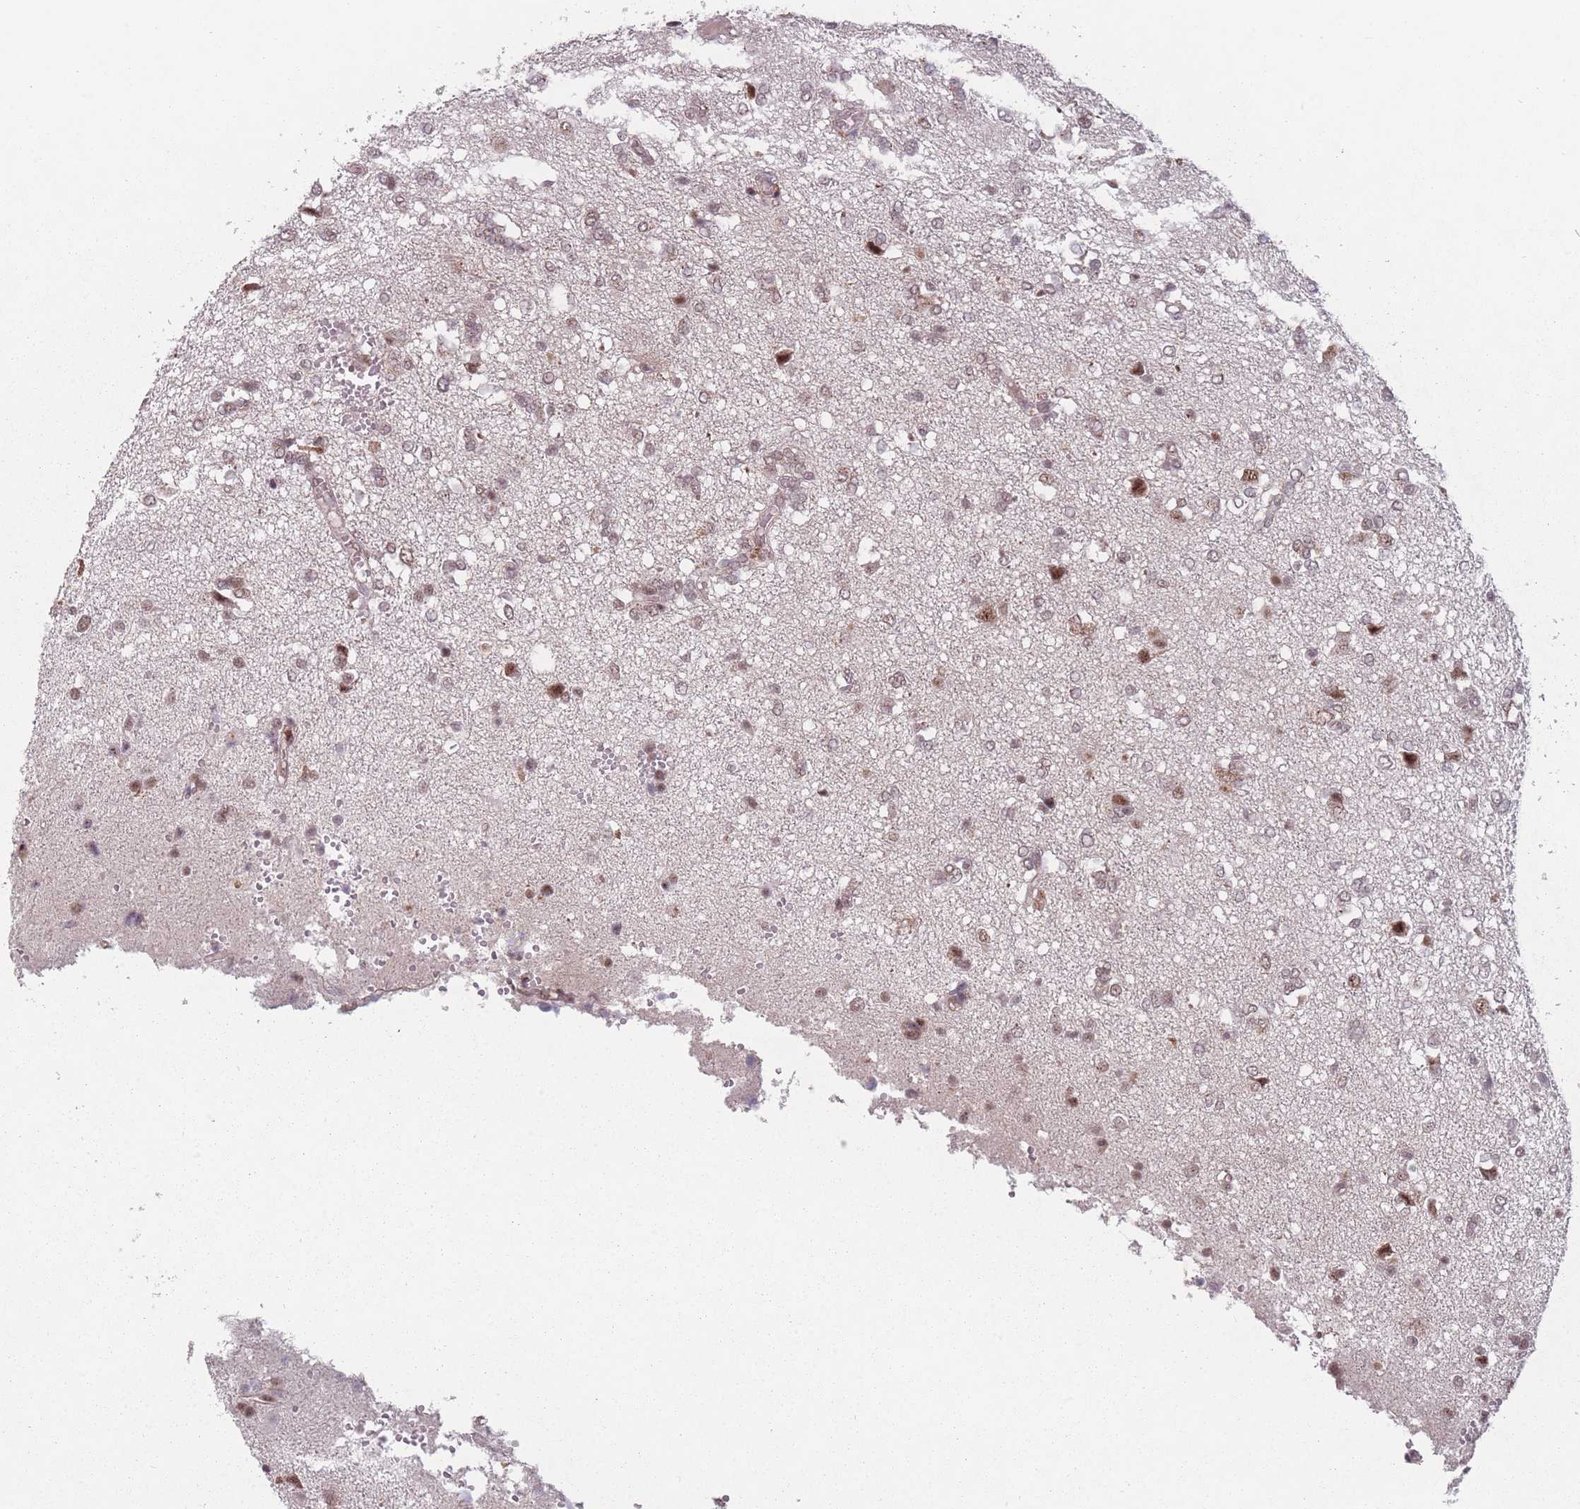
{"staining": {"intensity": "weak", "quantity": ">75%", "location": "nuclear"}, "tissue": "glioma", "cell_type": "Tumor cells", "image_type": "cancer", "snomed": [{"axis": "morphology", "description": "Glioma, malignant, High grade"}, {"axis": "topography", "description": "Brain"}], "caption": "Glioma tissue demonstrates weak nuclear staining in about >75% of tumor cells (brown staining indicates protein expression, while blue staining denotes nuclei).", "gene": "ZC3H14", "patient": {"sex": "female", "age": 59}}